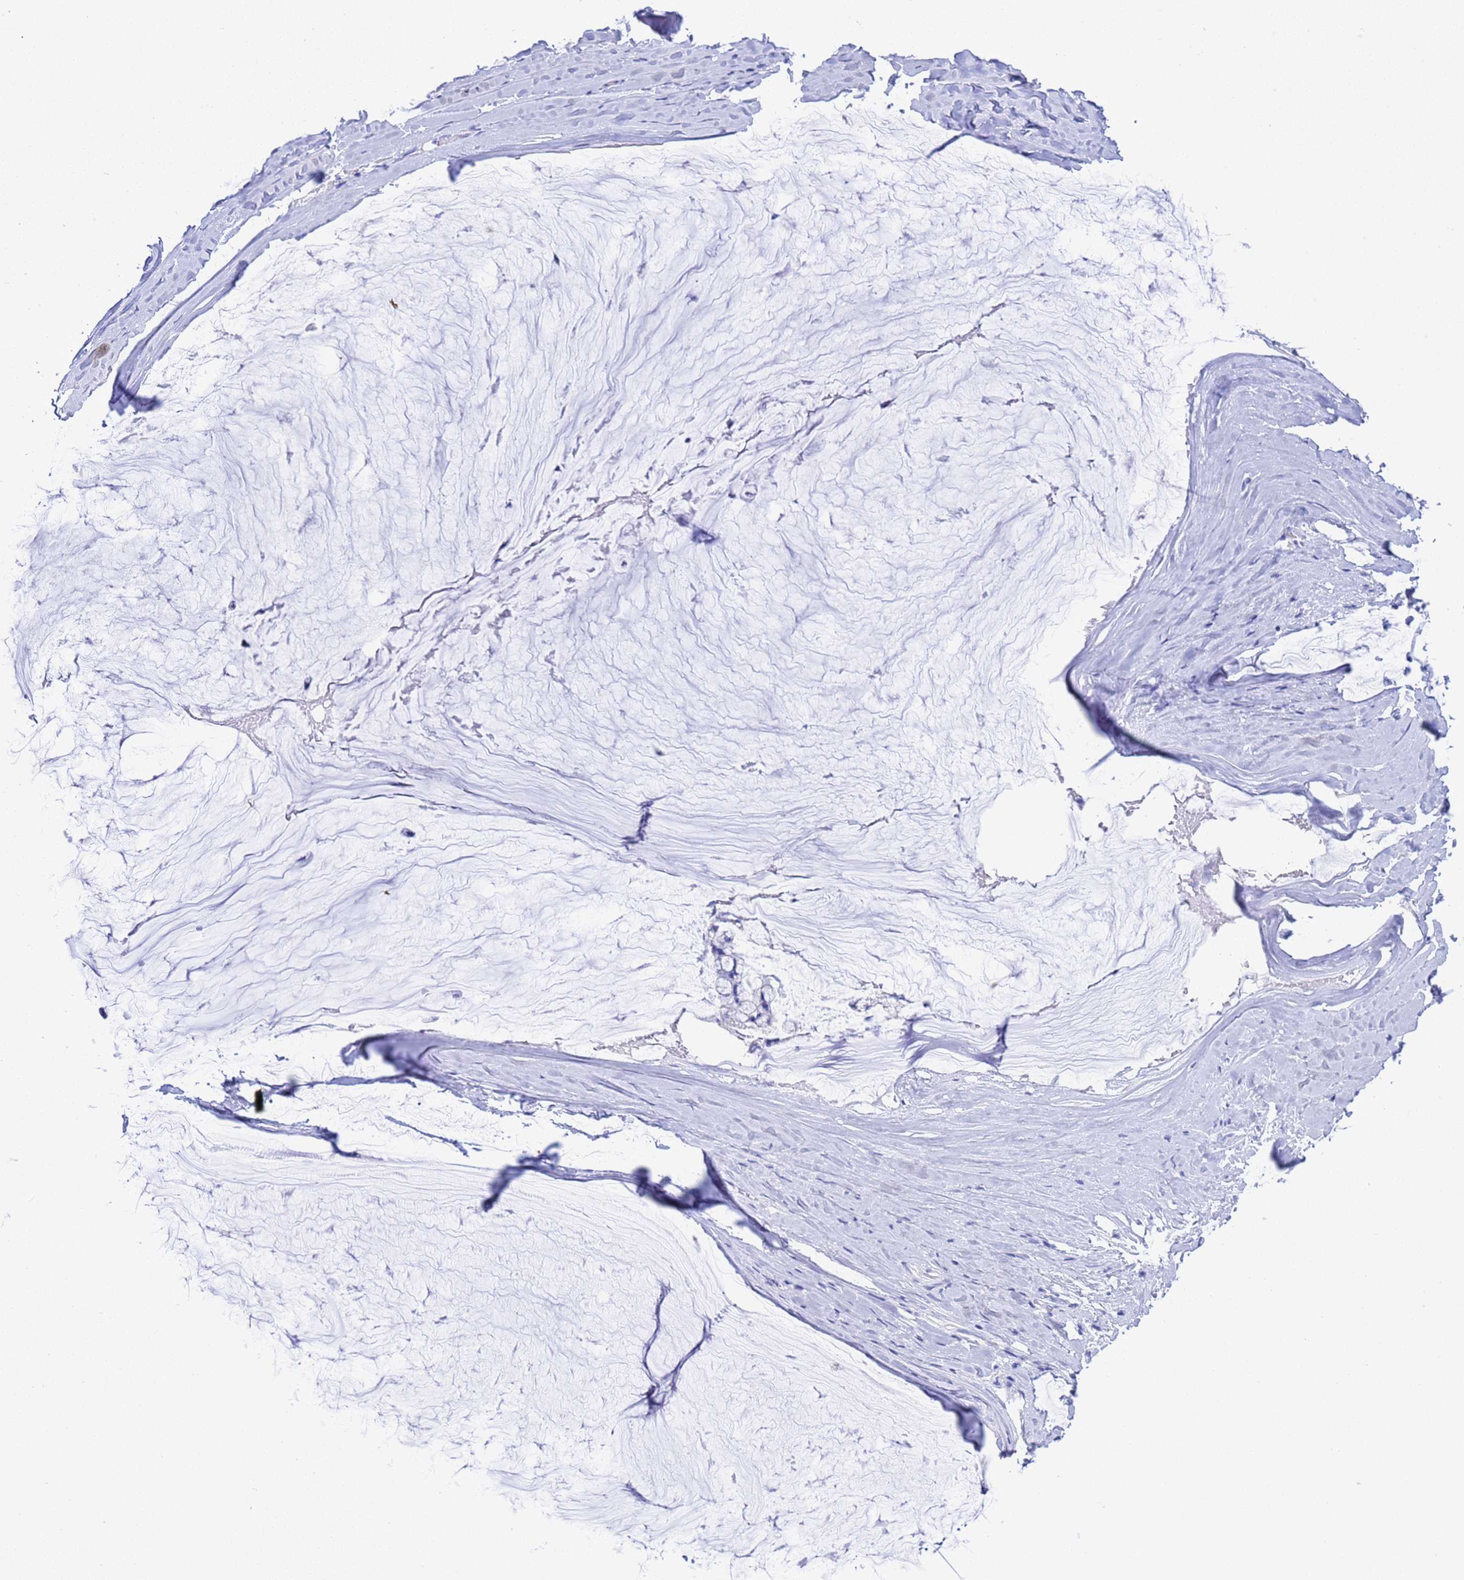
{"staining": {"intensity": "negative", "quantity": "none", "location": "none"}, "tissue": "ovarian cancer", "cell_type": "Tumor cells", "image_type": "cancer", "snomed": [{"axis": "morphology", "description": "Cystadenocarcinoma, mucinous, NOS"}, {"axis": "topography", "description": "Ovary"}], "caption": "Immunohistochemistry photomicrograph of neoplastic tissue: human ovarian cancer (mucinous cystadenocarcinoma) stained with DAB exhibits no significant protein expression in tumor cells. (DAB IHC visualized using brightfield microscopy, high magnification).", "gene": "GSTM1", "patient": {"sex": "female", "age": 39}}